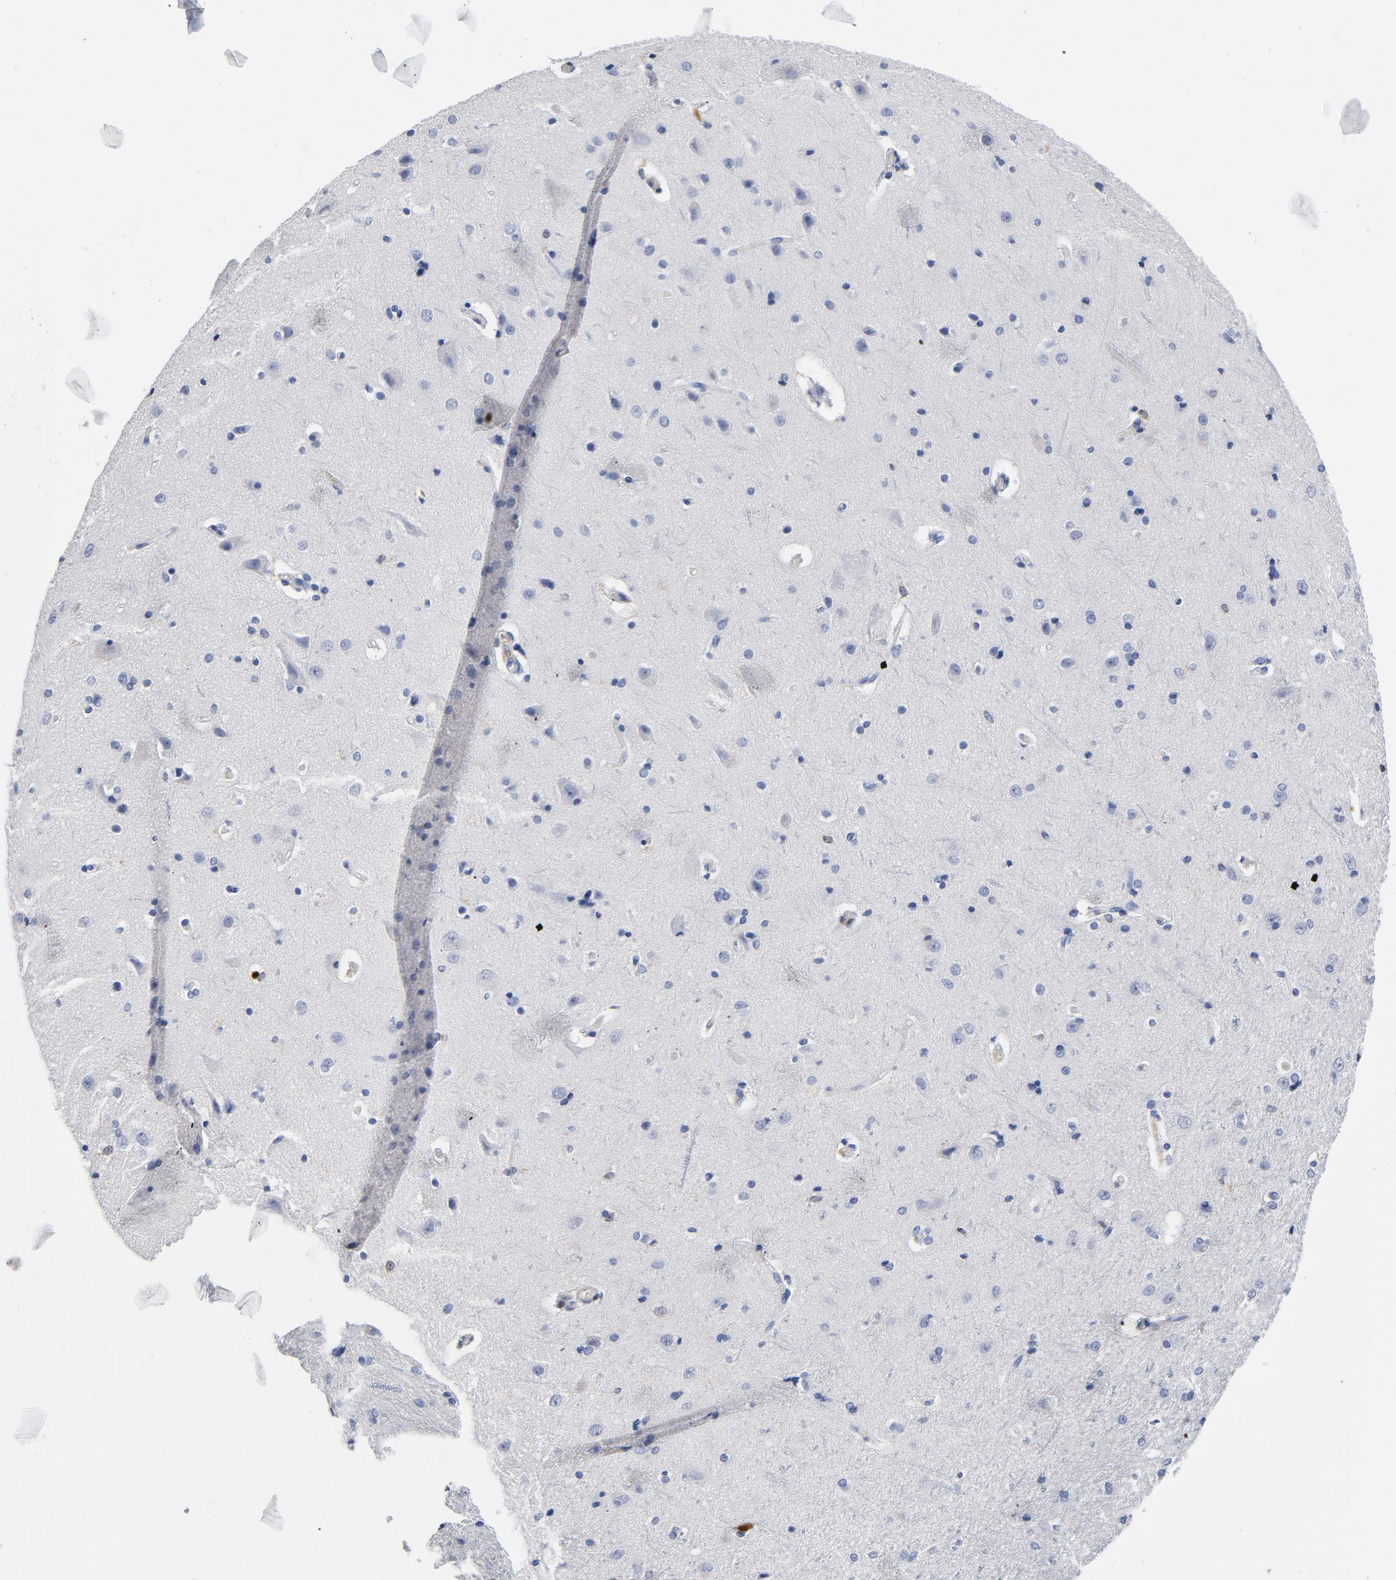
{"staining": {"intensity": "negative", "quantity": "none", "location": "none"}, "tissue": "cerebral cortex", "cell_type": "Endothelial cells", "image_type": "normal", "snomed": [{"axis": "morphology", "description": "Normal tissue, NOS"}, {"axis": "topography", "description": "Cerebral cortex"}], "caption": "Cerebral cortex stained for a protein using immunohistochemistry (IHC) exhibits no expression endothelial cells.", "gene": "NCF1", "patient": {"sex": "male", "age": 62}}